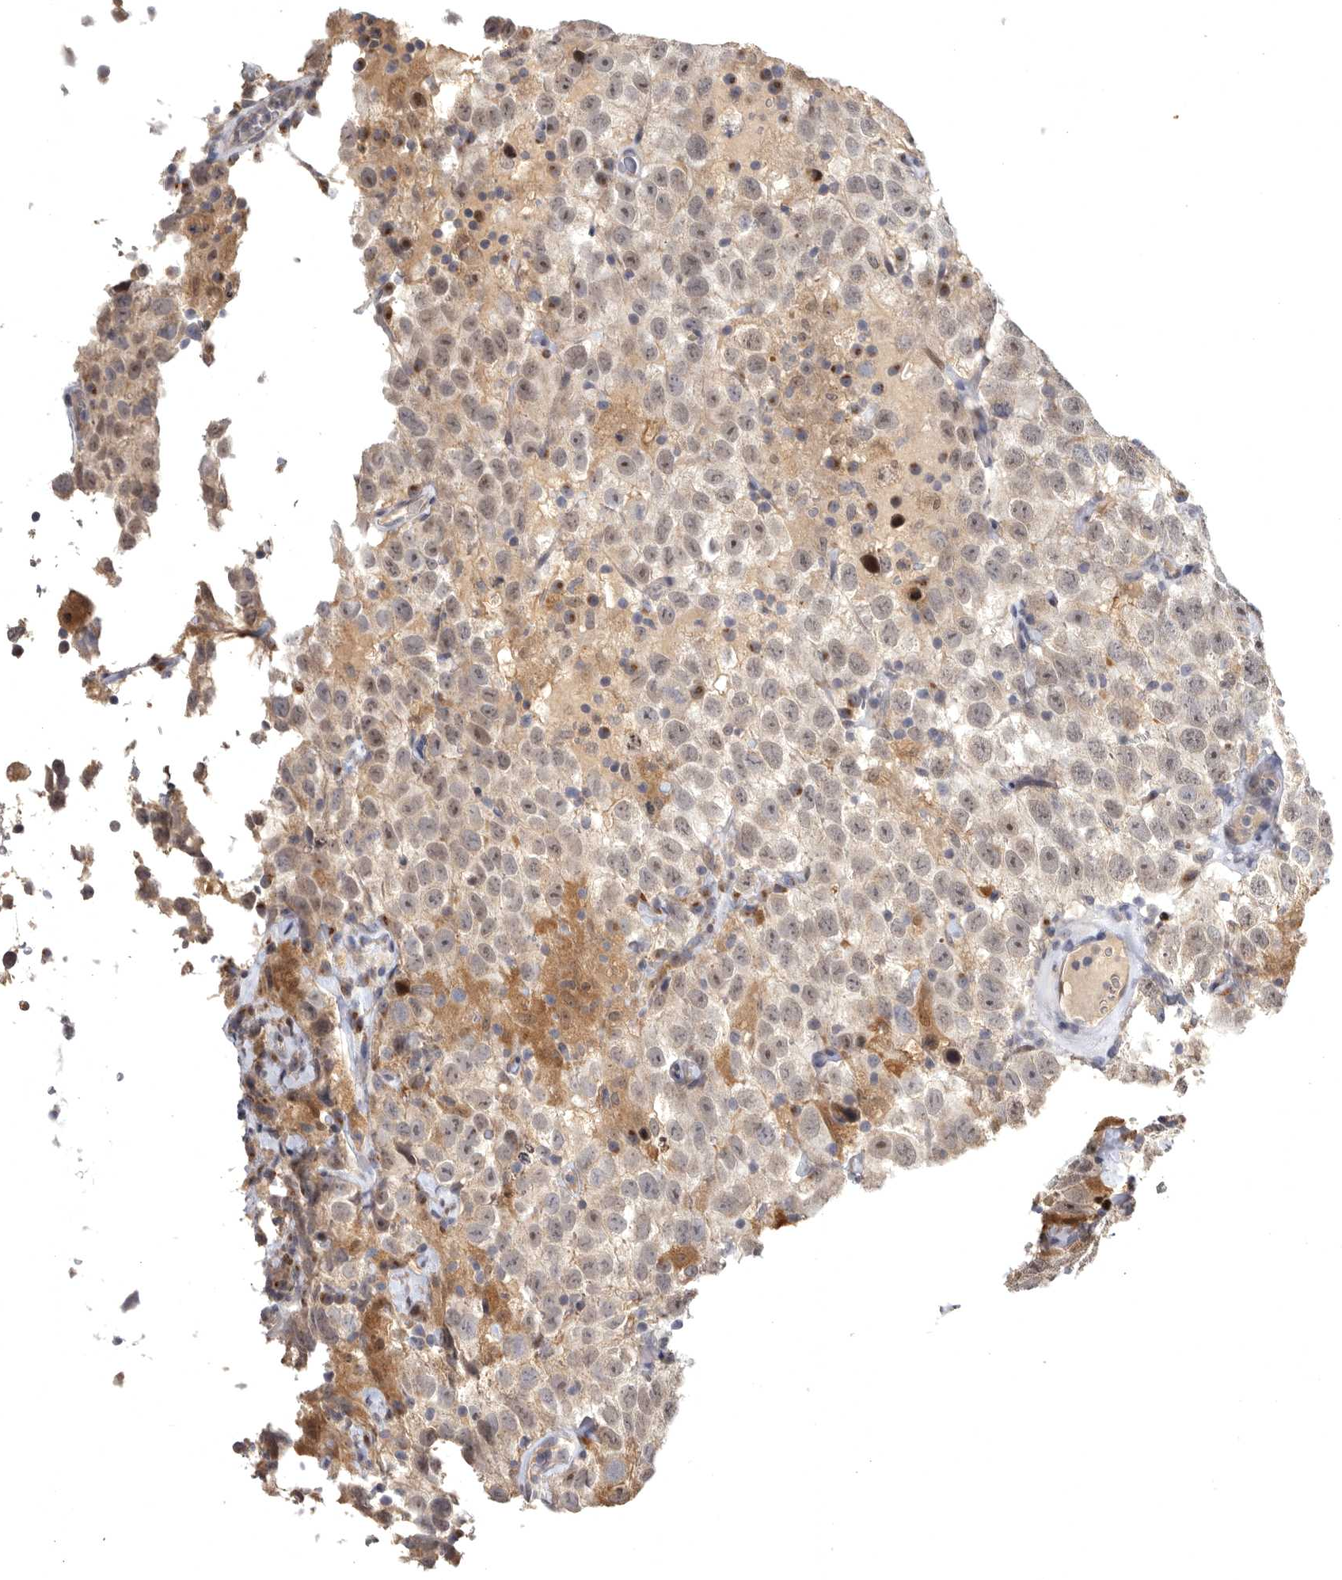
{"staining": {"intensity": "negative", "quantity": "none", "location": "none"}, "tissue": "testis cancer", "cell_type": "Tumor cells", "image_type": "cancer", "snomed": [{"axis": "morphology", "description": "Seminoma, NOS"}, {"axis": "topography", "description": "Testis"}], "caption": "This is an IHC histopathology image of testis cancer. There is no expression in tumor cells.", "gene": "MAN2A1", "patient": {"sex": "male", "age": 41}}